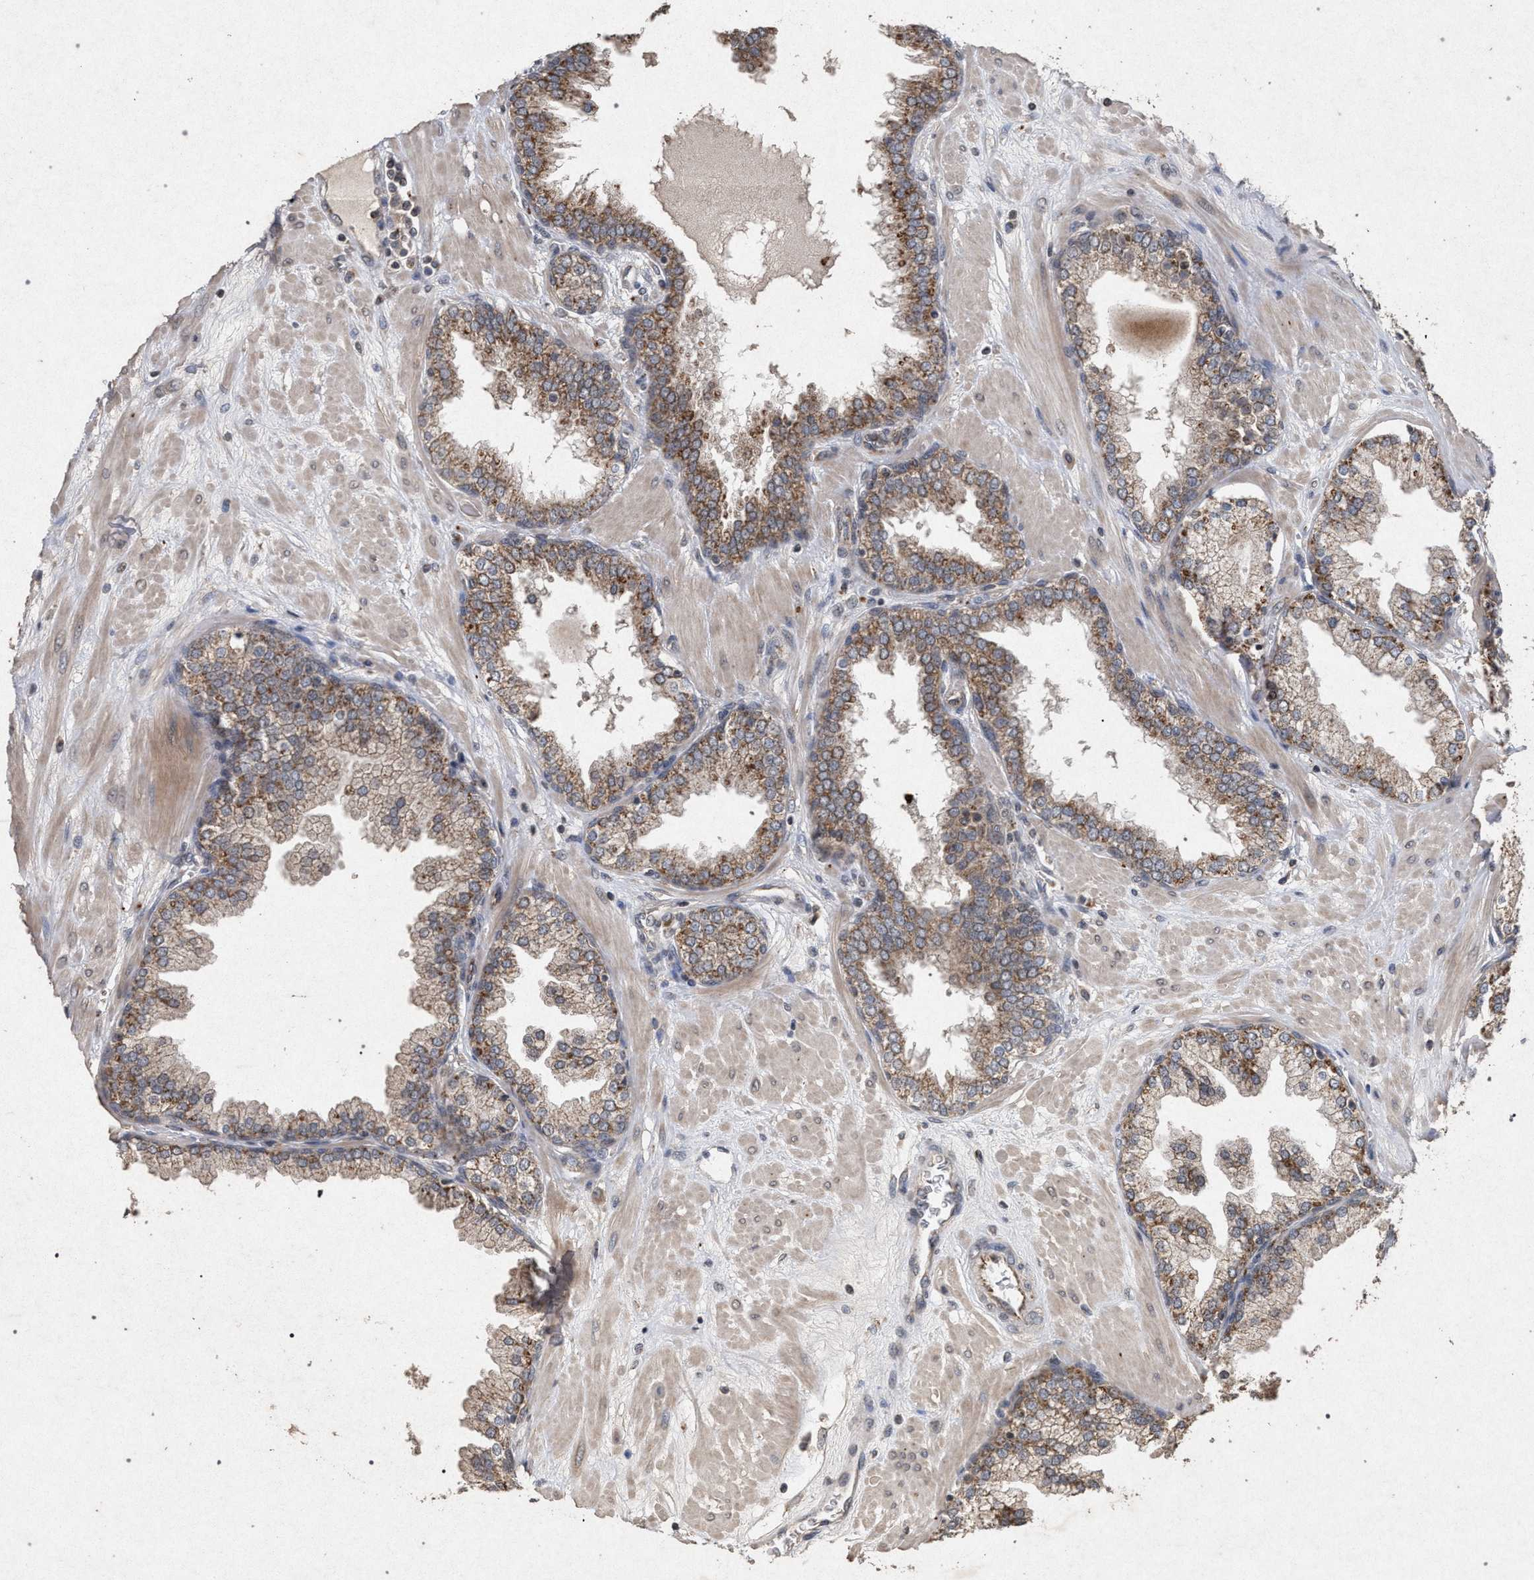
{"staining": {"intensity": "moderate", "quantity": "25%-75%", "location": "cytoplasmic/membranous"}, "tissue": "prostate", "cell_type": "Glandular cells", "image_type": "normal", "snomed": [{"axis": "morphology", "description": "Normal tissue, NOS"}, {"axis": "topography", "description": "Prostate"}], "caption": "Immunohistochemical staining of normal human prostate exhibits moderate cytoplasmic/membranous protein positivity in approximately 25%-75% of glandular cells.", "gene": "PKD2L1", "patient": {"sex": "male", "age": 51}}